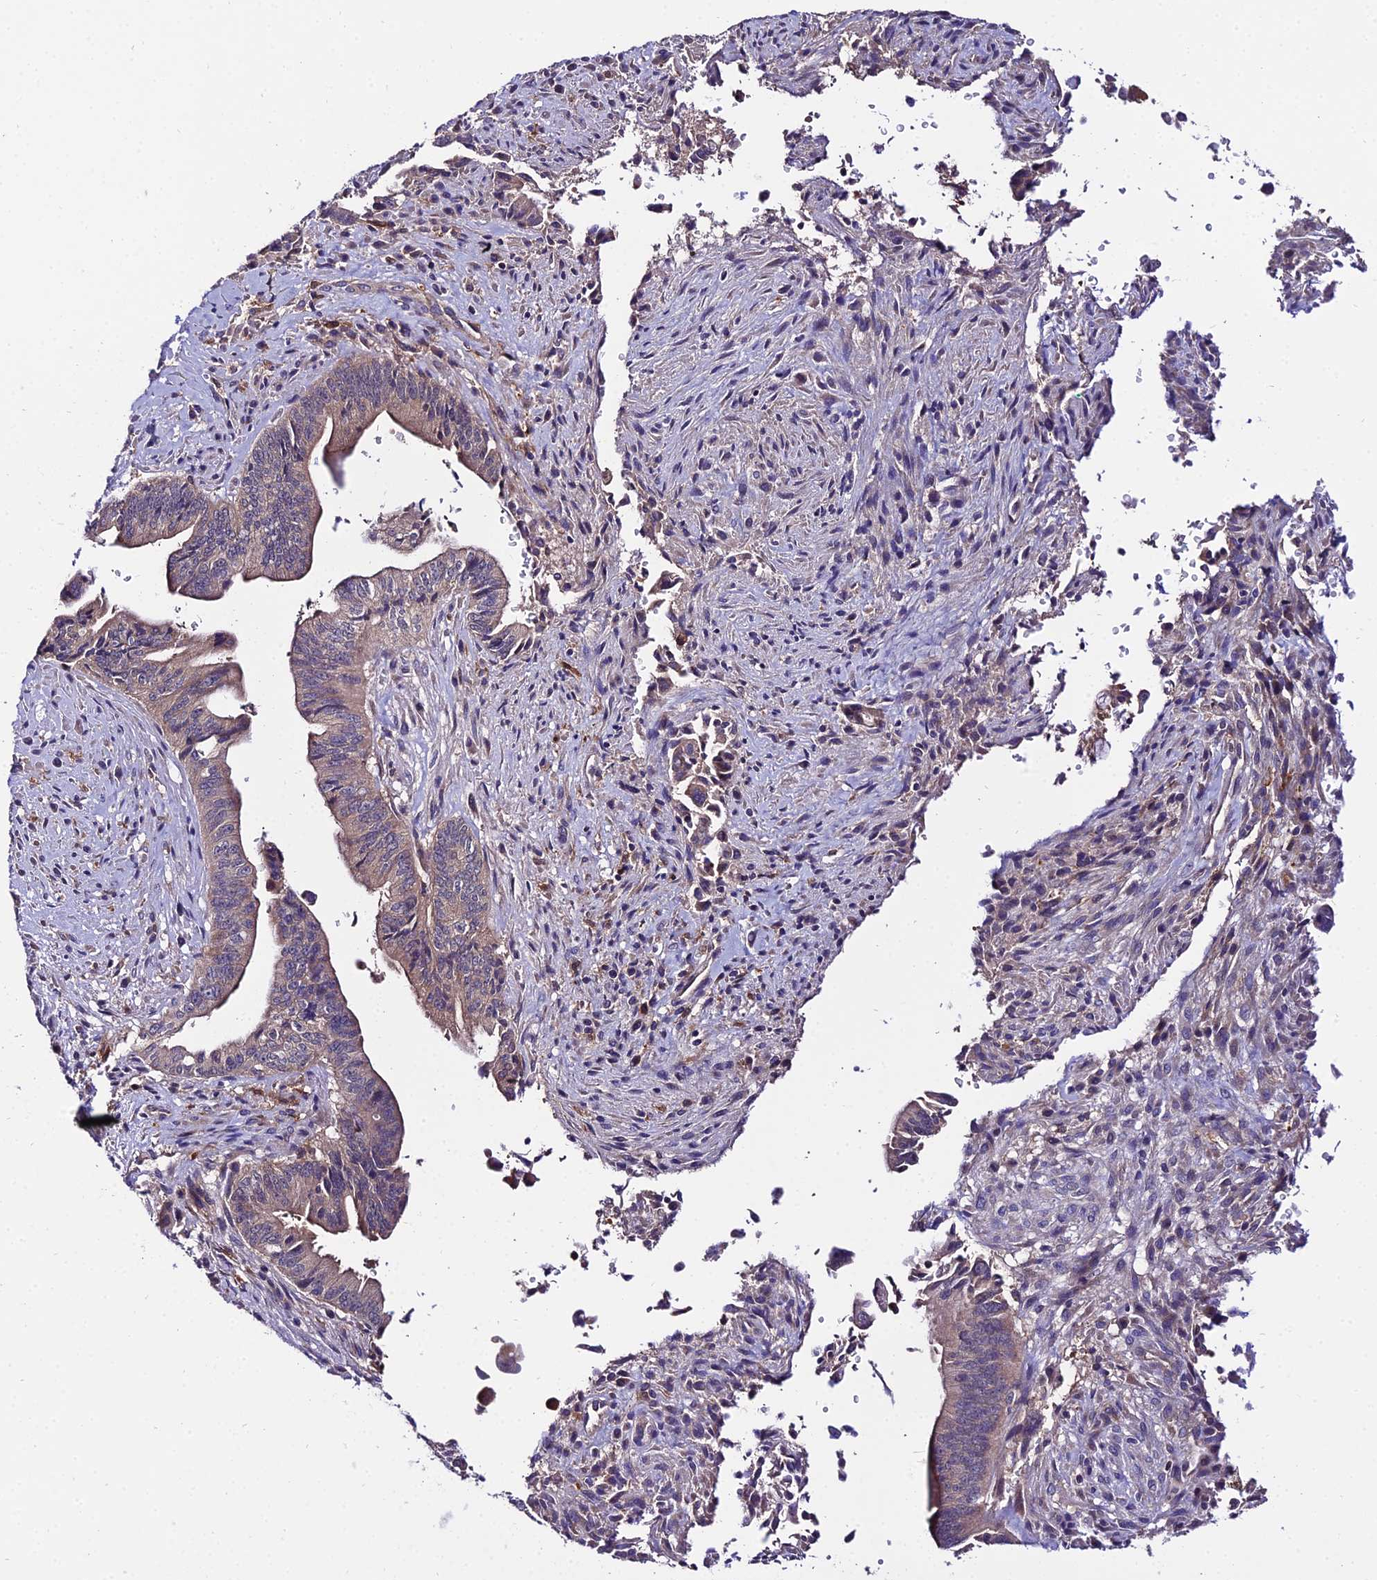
{"staining": {"intensity": "weak", "quantity": ">75%", "location": "cytoplasmic/membranous"}, "tissue": "pancreatic cancer", "cell_type": "Tumor cells", "image_type": "cancer", "snomed": [{"axis": "morphology", "description": "Adenocarcinoma, NOS"}, {"axis": "topography", "description": "Pancreas"}], "caption": "Immunohistochemical staining of human pancreatic cancer (adenocarcinoma) exhibits low levels of weak cytoplasmic/membranous protein expression in about >75% of tumor cells. (IHC, brightfield microscopy, high magnification).", "gene": "C2orf69", "patient": {"sex": "male", "age": 70}}